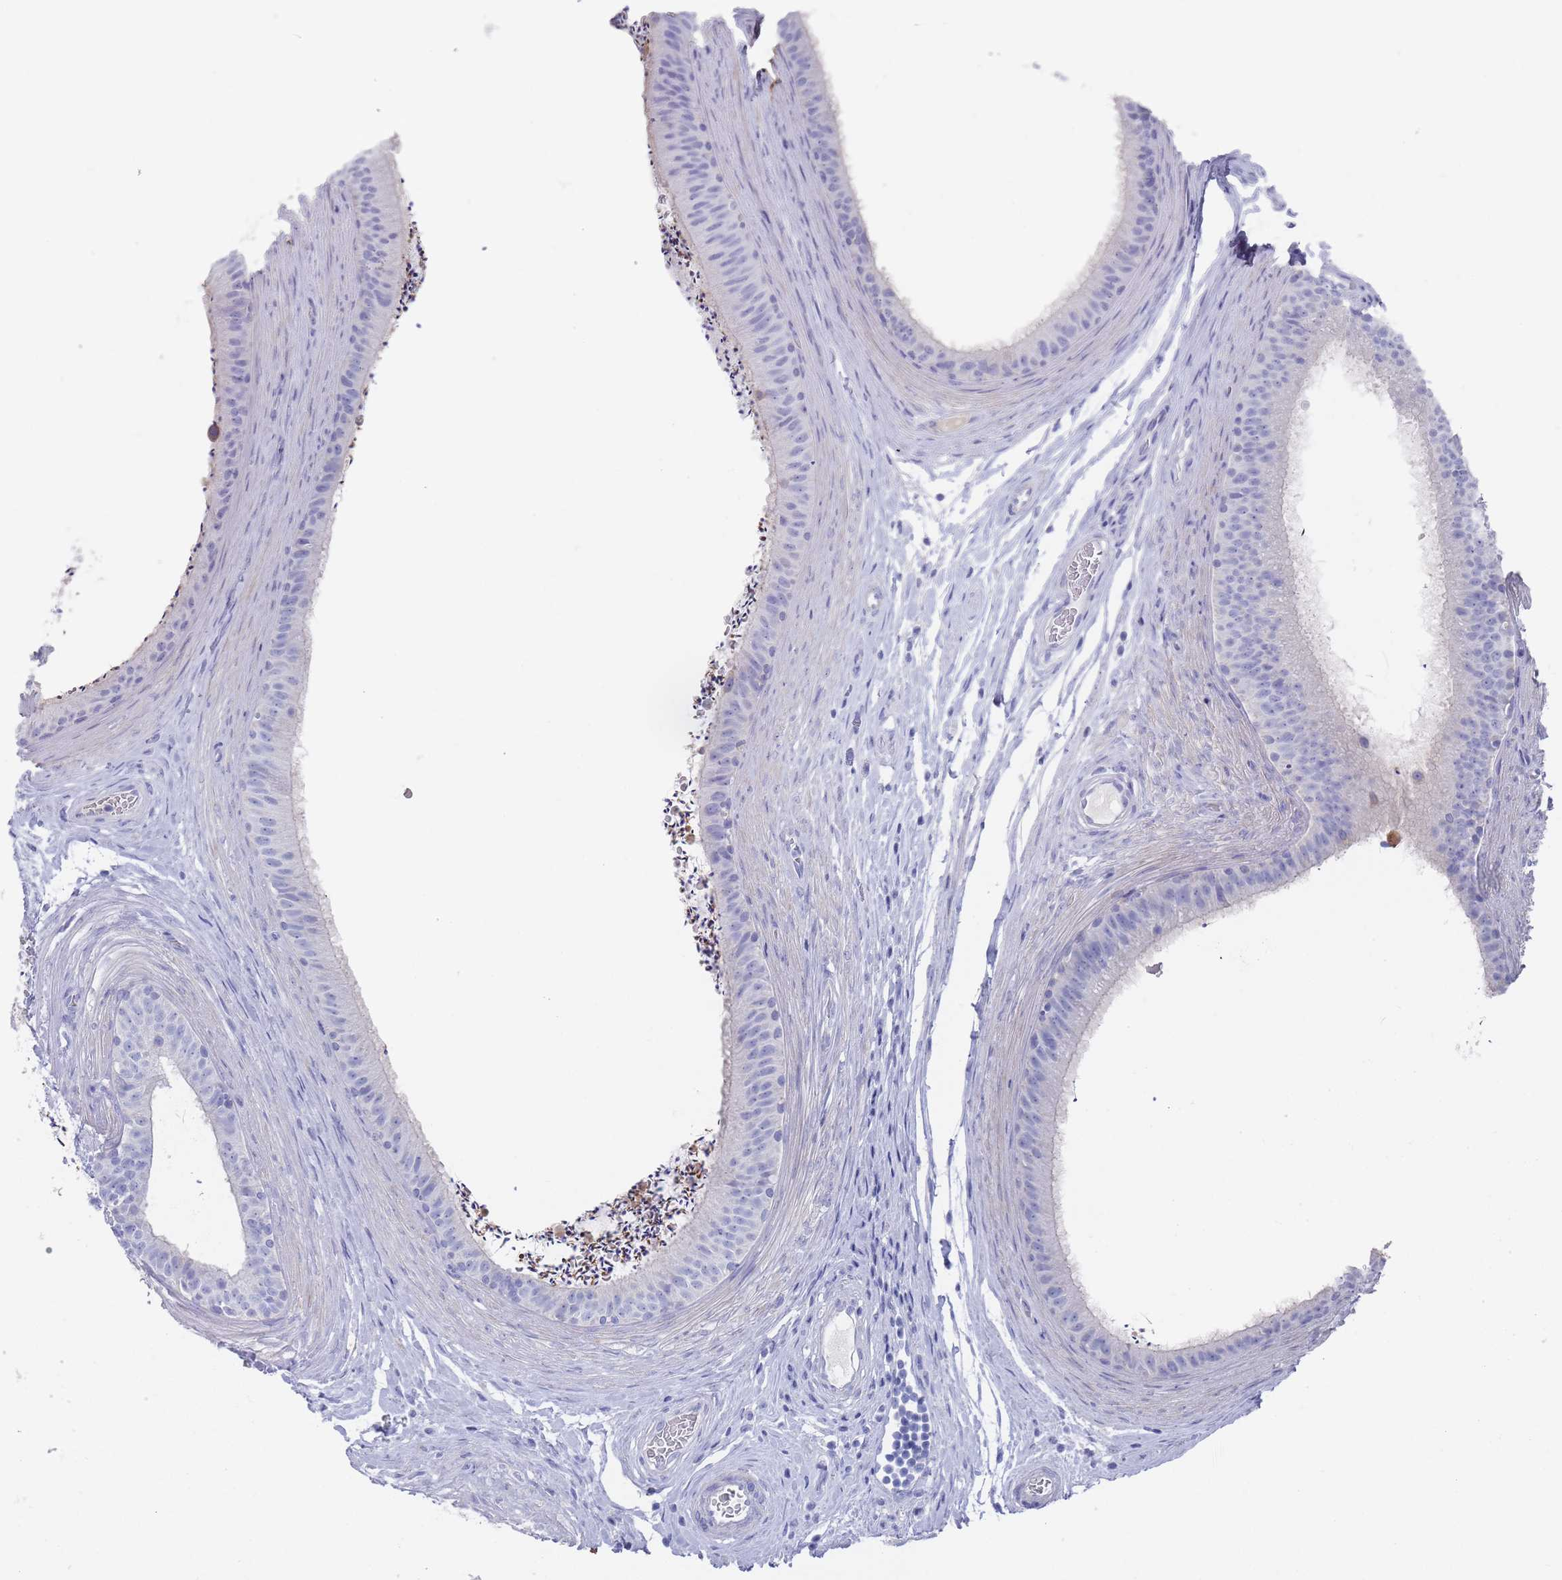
{"staining": {"intensity": "negative", "quantity": "none", "location": "none"}, "tissue": "epididymis", "cell_type": "Glandular cells", "image_type": "normal", "snomed": [{"axis": "morphology", "description": "Normal tissue, NOS"}, {"axis": "topography", "description": "Testis"}, {"axis": "topography", "description": "Epididymis"}], "caption": "Glandular cells show no significant protein staining in unremarkable epididymis. Brightfield microscopy of IHC stained with DAB (brown) and hematoxylin (blue), captured at high magnification.", "gene": "SCCPDH", "patient": {"sex": "male", "age": 41}}